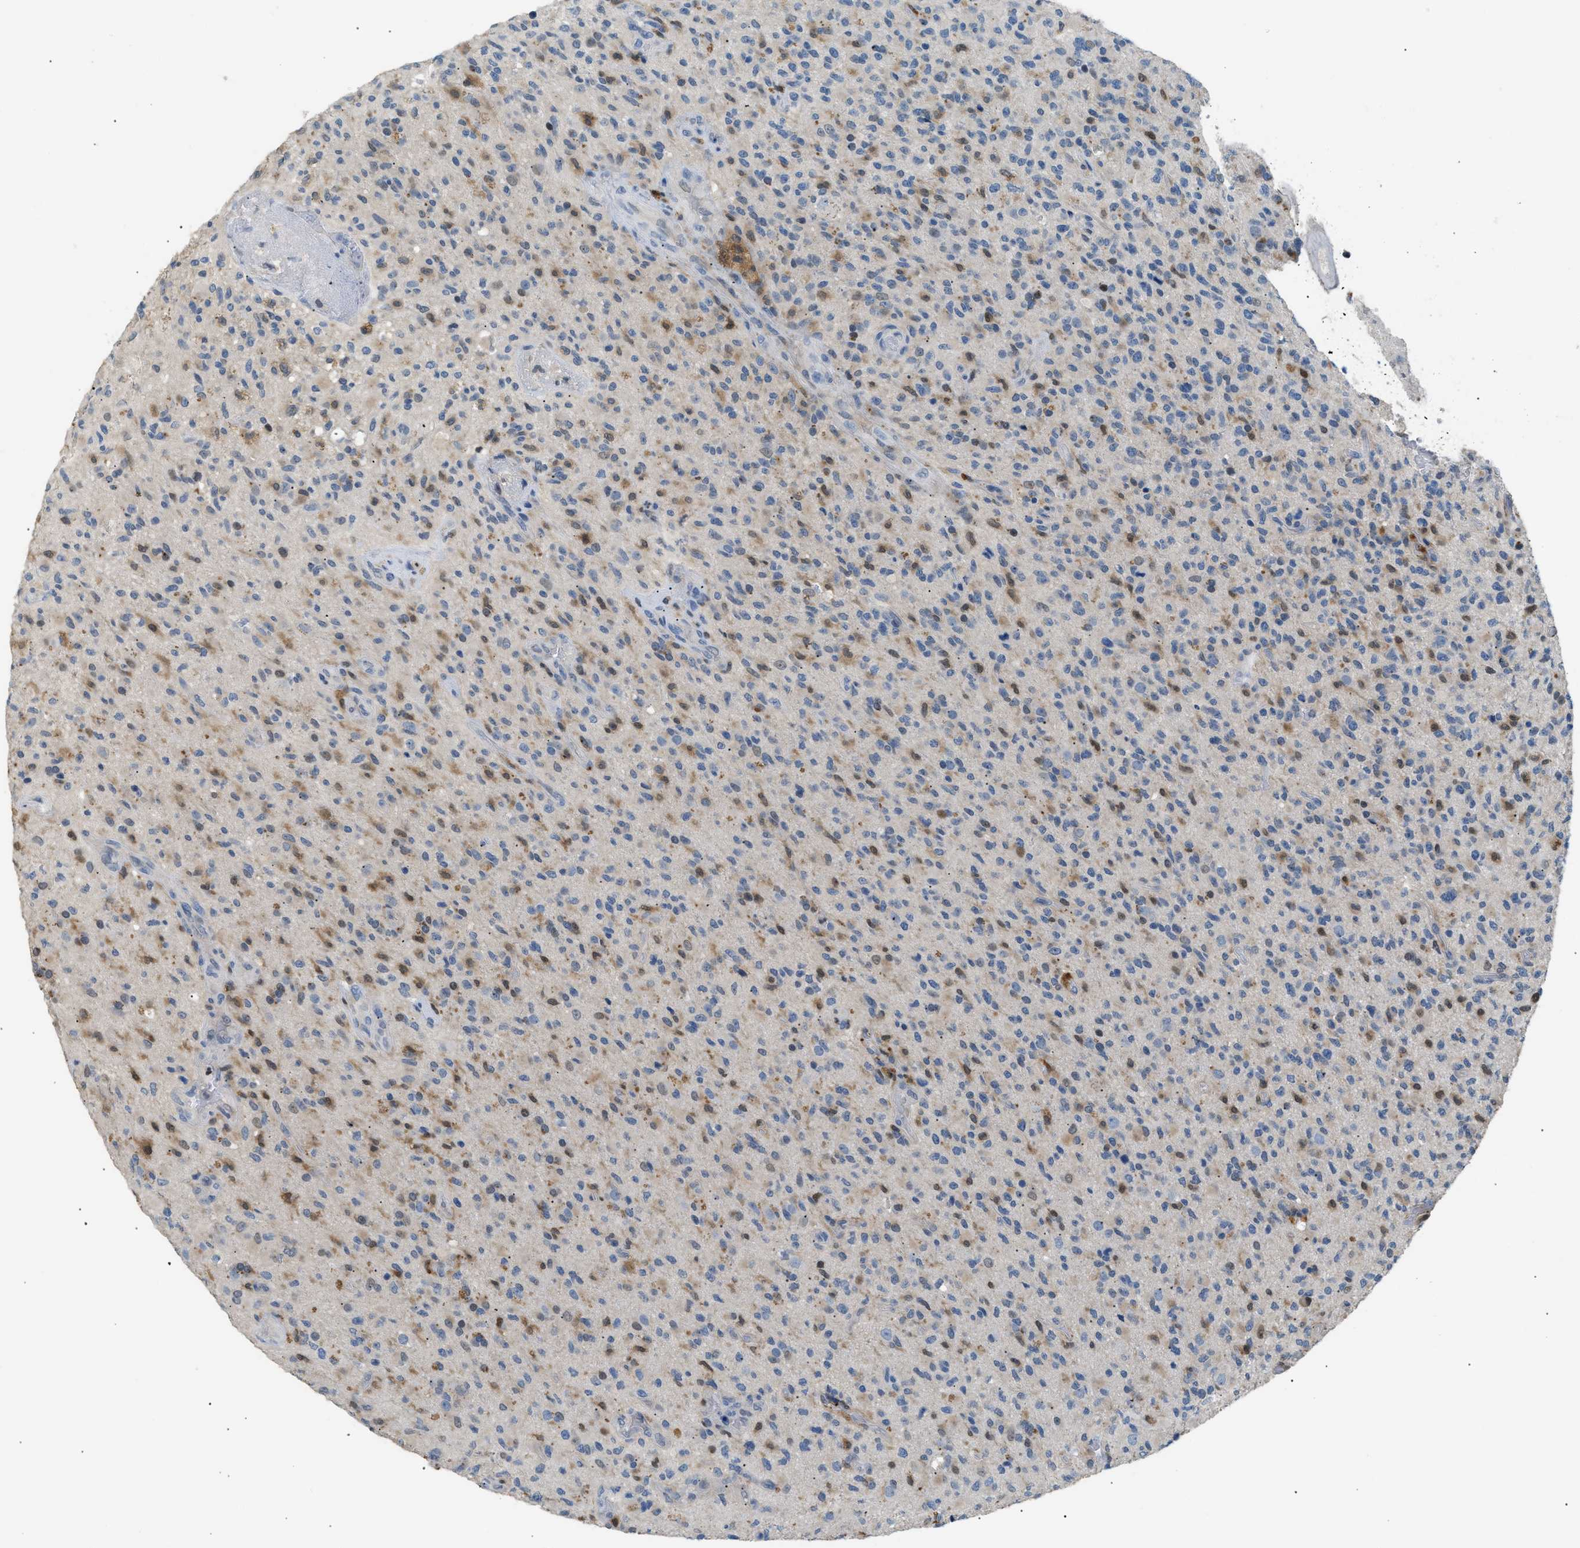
{"staining": {"intensity": "moderate", "quantity": "<25%", "location": "nuclear"}, "tissue": "glioma", "cell_type": "Tumor cells", "image_type": "cancer", "snomed": [{"axis": "morphology", "description": "Glioma, malignant, High grade"}, {"axis": "topography", "description": "Brain"}], "caption": "Glioma tissue demonstrates moderate nuclear expression in approximately <25% of tumor cells, visualized by immunohistochemistry. Nuclei are stained in blue.", "gene": "AKR1A1", "patient": {"sex": "male", "age": 71}}